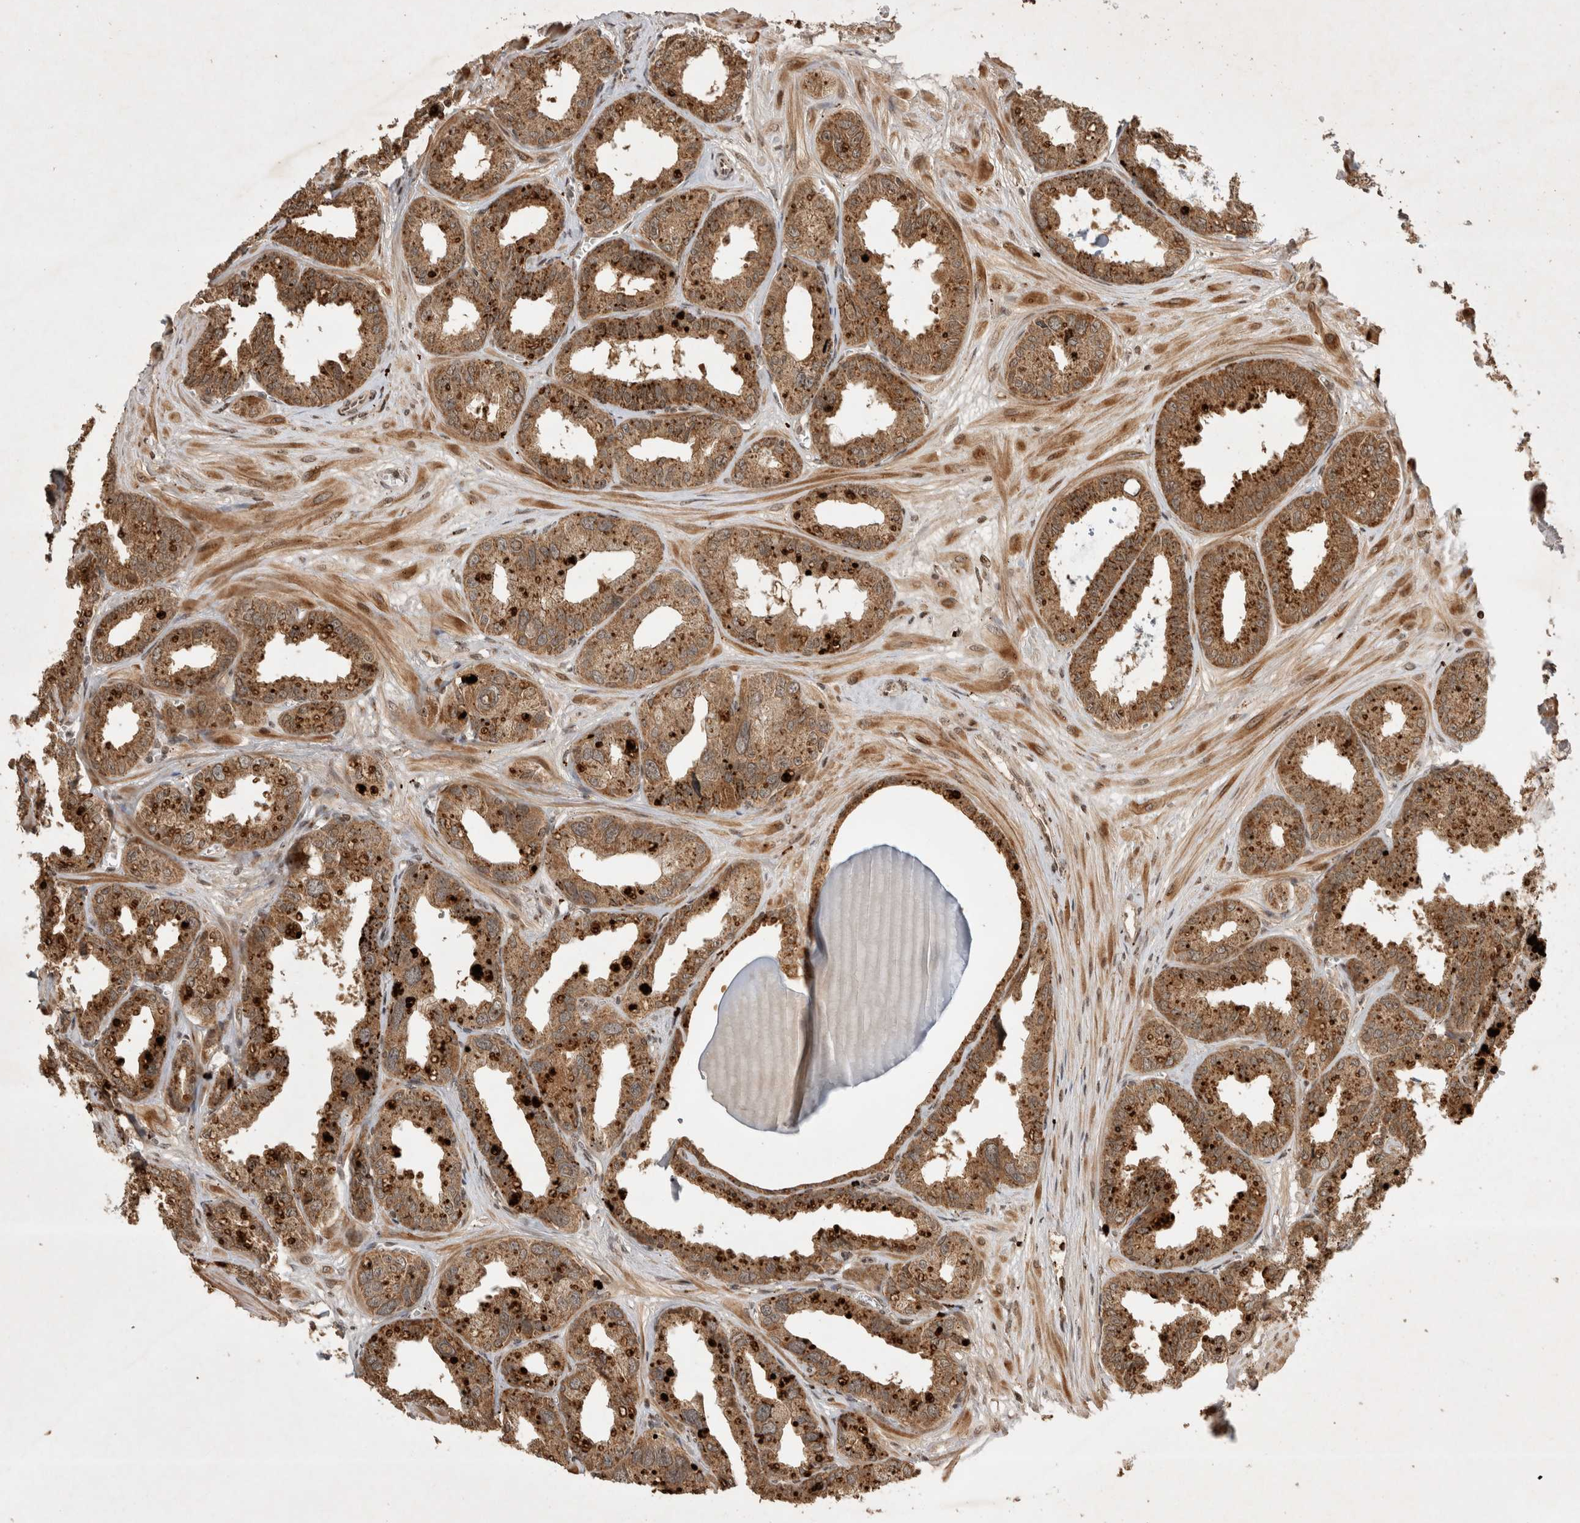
{"staining": {"intensity": "moderate", "quantity": ">75%", "location": "cytoplasmic/membranous"}, "tissue": "seminal vesicle", "cell_type": "Glandular cells", "image_type": "normal", "snomed": [{"axis": "morphology", "description": "Normal tissue, NOS"}, {"axis": "topography", "description": "Prostate"}, {"axis": "topography", "description": "Seminal veicle"}], "caption": "About >75% of glandular cells in normal seminal vesicle show moderate cytoplasmic/membranous protein expression as visualized by brown immunohistochemical staining.", "gene": "FAM221A", "patient": {"sex": "male", "age": 51}}